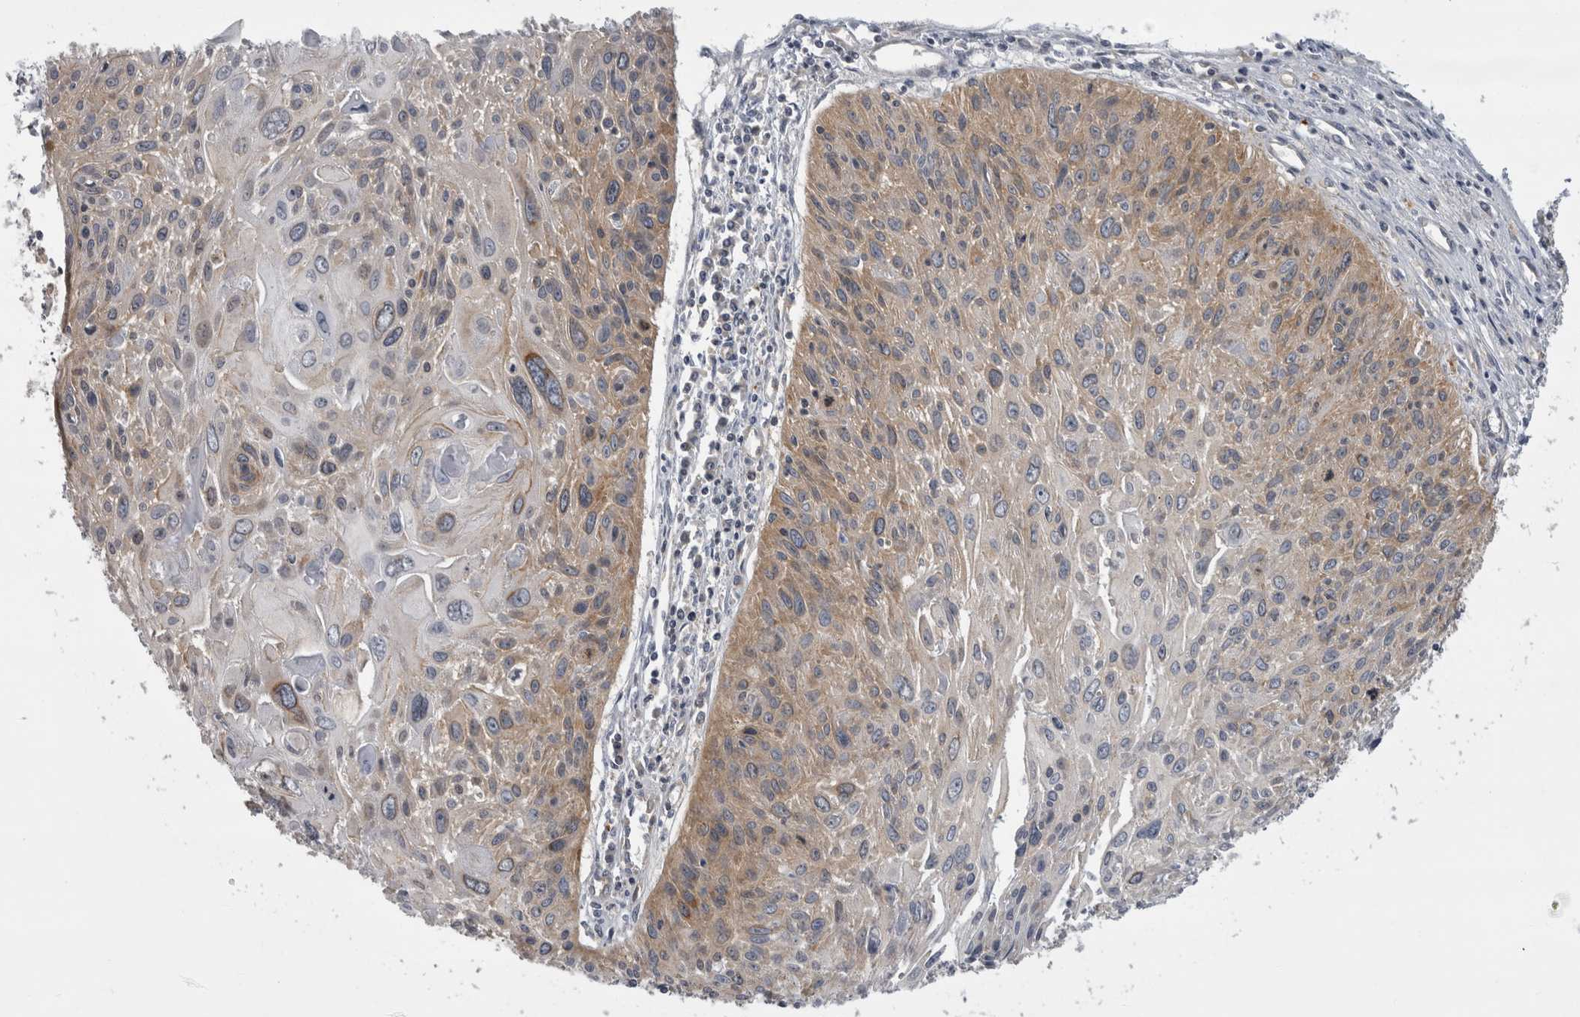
{"staining": {"intensity": "weak", "quantity": ">75%", "location": "cytoplasmic/membranous"}, "tissue": "cervical cancer", "cell_type": "Tumor cells", "image_type": "cancer", "snomed": [{"axis": "morphology", "description": "Squamous cell carcinoma, NOS"}, {"axis": "topography", "description": "Cervix"}], "caption": "Weak cytoplasmic/membranous protein positivity is present in approximately >75% of tumor cells in cervical squamous cell carcinoma.", "gene": "PRRC2C", "patient": {"sex": "female", "age": 51}}